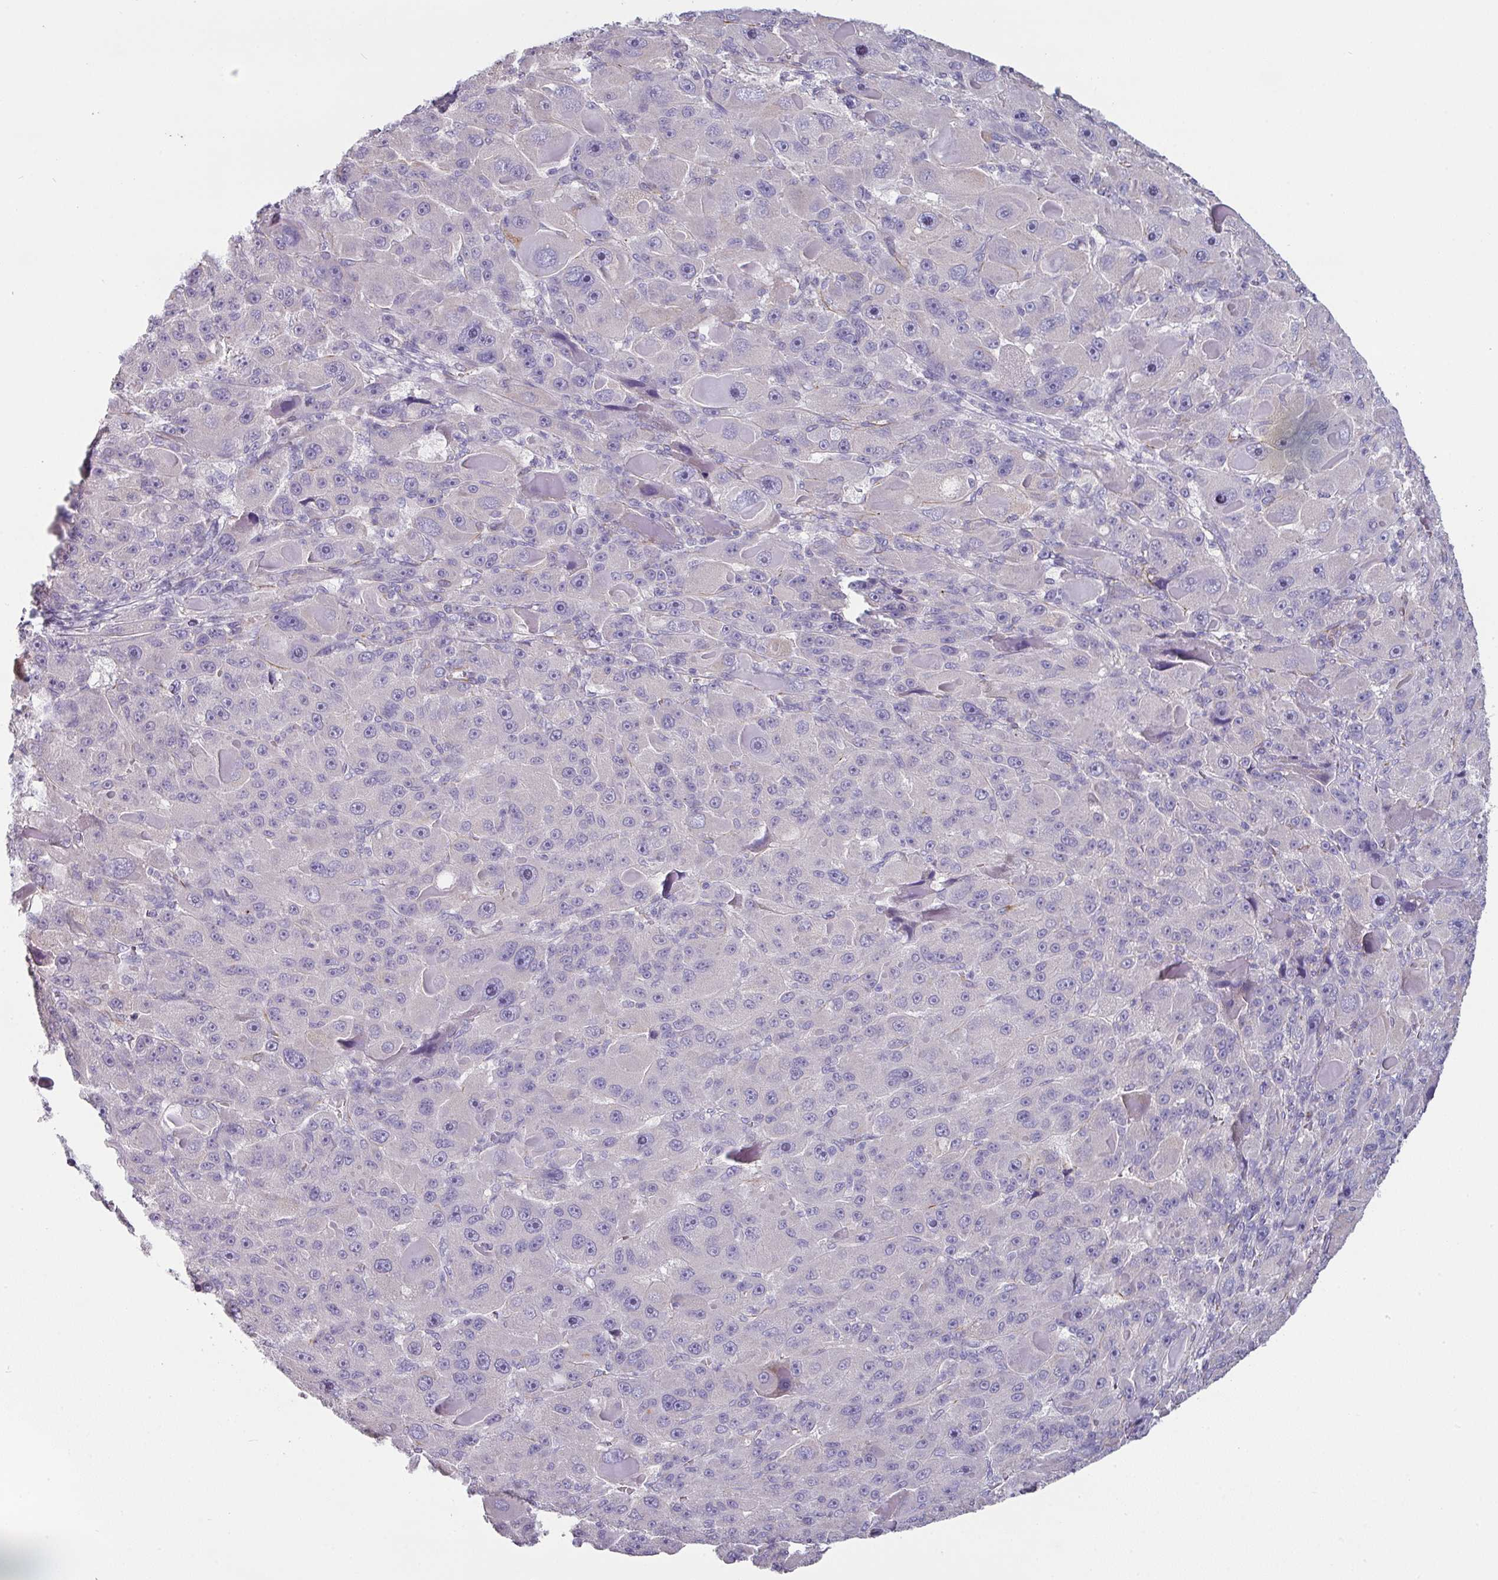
{"staining": {"intensity": "negative", "quantity": "none", "location": "none"}, "tissue": "liver cancer", "cell_type": "Tumor cells", "image_type": "cancer", "snomed": [{"axis": "morphology", "description": "Carcinoma, Hepatocellular, NOS"}, {"axis": "topography", "description": "Liver"}], "caption": "Human liver cancer stained for a protein using immunohistochemistry demonstrates no staining in tumor cells.", "gene": "SLC17A7", "patient": {"sex": "male", "age": 76}}